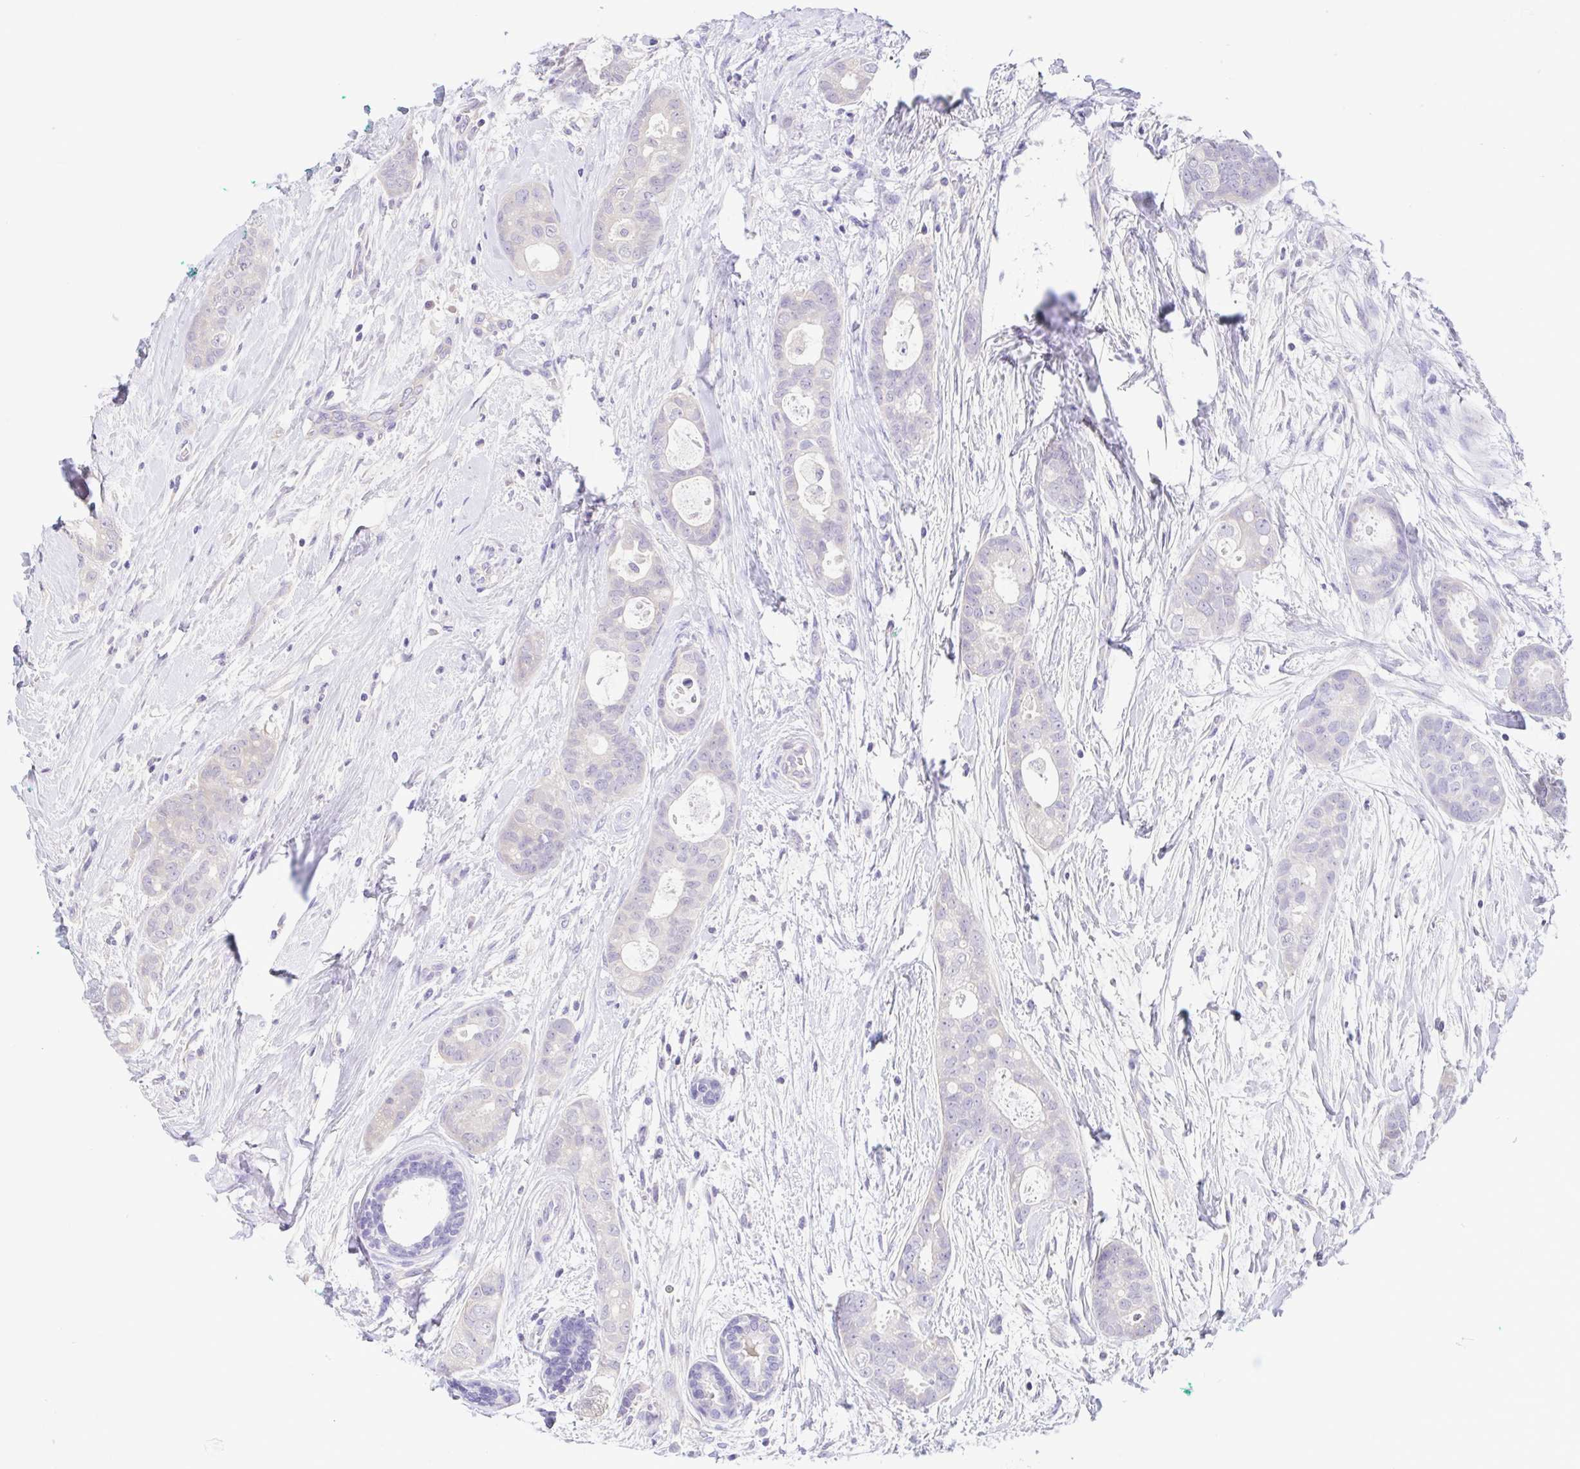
{"staining": {"intensity": "negative", "quantity": "none", "location": "none"}, "tissue": "breast cancer", "cell_type": "Tumor cells", "image_type": "cancer", "snomed": [{"axis": "morphology", "description": "Duct carcinoma"}, {"axis": "topography", "description": "Breast"}], "caption": "Immunohistochemical staining of breast cancer (invasive ductal carcinoma) reveals no significant expression in tumor cells. Brightfield microscopy of IHC stained with DAB (brown) and hematoxylin (blue), captured at high magnification.", "gene": "A1BG", "patient": {"sex": "female", "age": 45}}